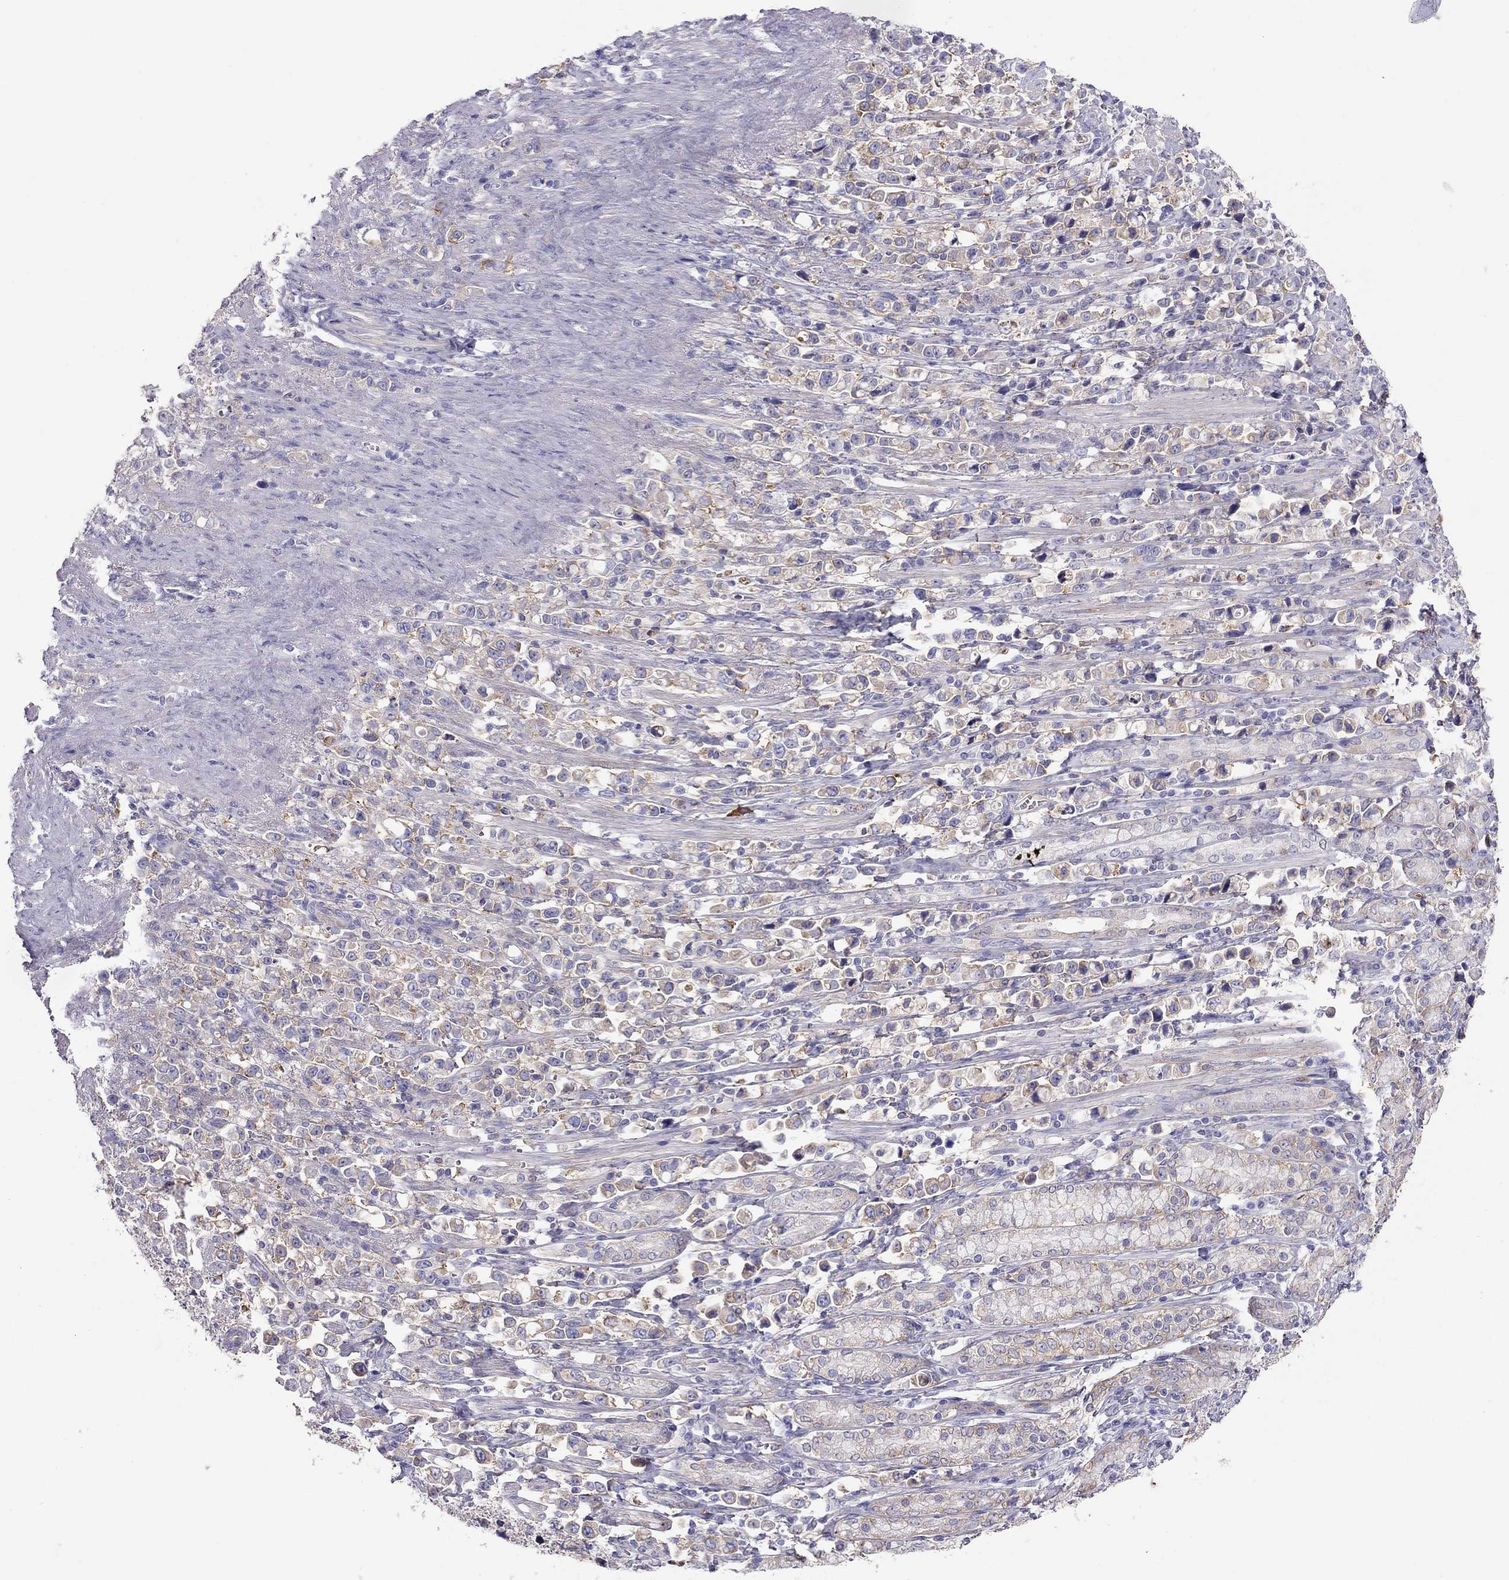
{"staining": {"intensity": "weak", "quantity": ">75%", "location": "cytoplasmic/membranous"}, "tissue": "stomach cancer", "cell_type": "Tumor cells", "image_type": "cancer", "snomed": [{"axis": "morphology", "description": "Adenocarcinoma, NOS"}, {"axis": "topography", "description": "Stomach"}], "caption": "Protein analysis of stomach cancer tissue demonstrates weak cytoplasmic/membranous staining in about >75% of tumor cells.", "gene": "ALOX15B", "patient": {"sex": "male", "age": 63}}